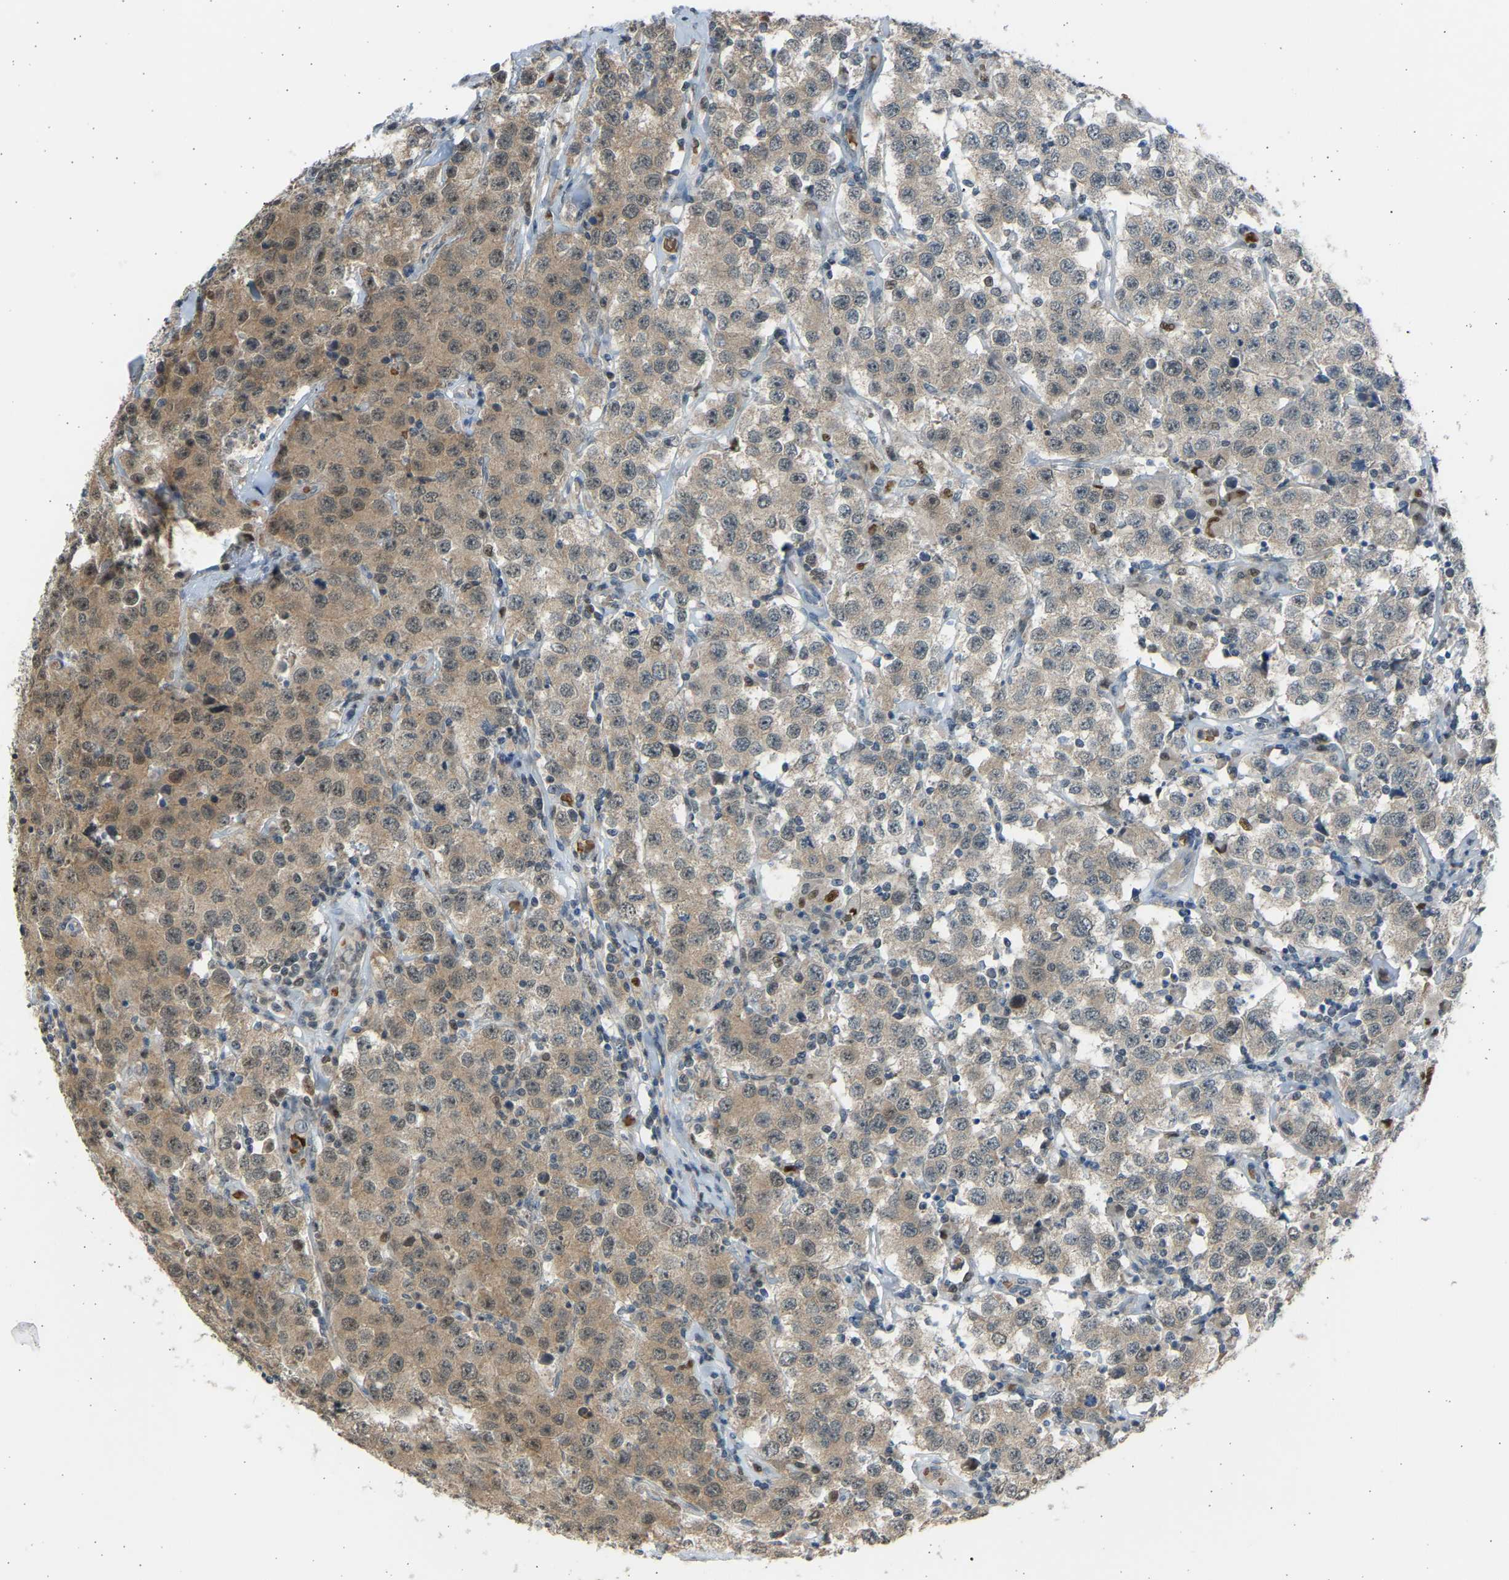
{"staining": {"intensity": "weak", "quantity": "25%-75%", "location": "cytoplasmic/membranous,nuclear"}, "tissue": "testis cancer", "cell_type": "Tumor cells", "image_type": "cancer", "snomed": [{"axis": "morphology", "description": "Seminoma, NOS"}, {"axis": "topography", "description": "Testis"}], "caption": "Testis seminoma stained for a protein (brown) exhibits weak cytoplasmic/membranous and nuclear positive staining in about 25%-75% of tumor cells.", "gene": "BIRC2", "patient": {"sex": "male", "age": 52}}